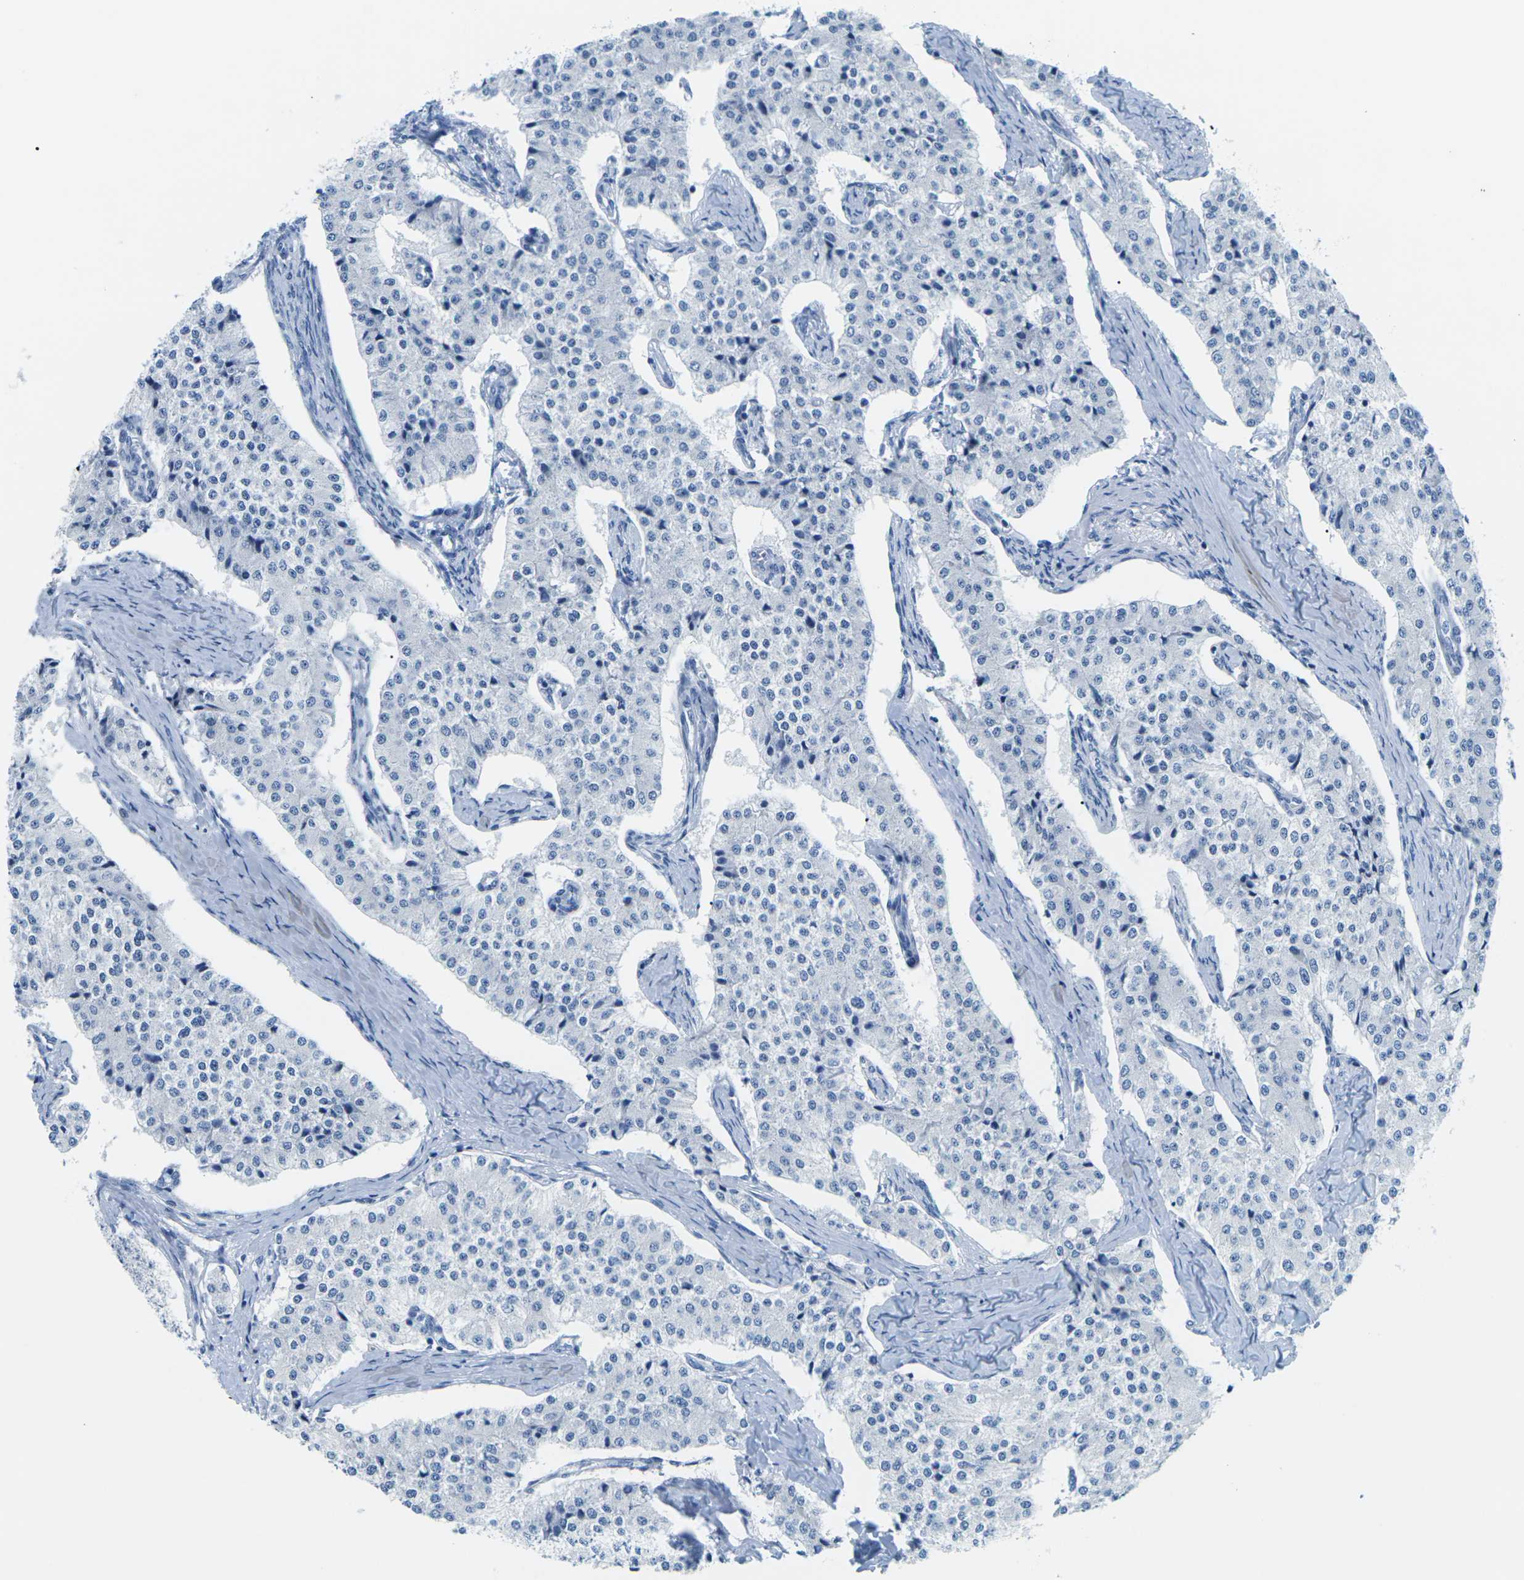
{"staining": {"intensity": "negative", "quantity": "none", "location": "none"}, "tissue": "carcinoid", "cell_type": "Tumor cells", "image_type": "cancer", "snomed": [{"axis": "morphology", "description": "Carcinoid, malignant, NOS"}, {"axis": "topography", "description": "Colon"}], "caption": "A high-resolution micrograph shows IHC staining of carcinoid (malignant), which exhibits no significant staining in tumor cells.", "gene": "SLC12A1", "patient": {"sex": "female", "age": 52}}